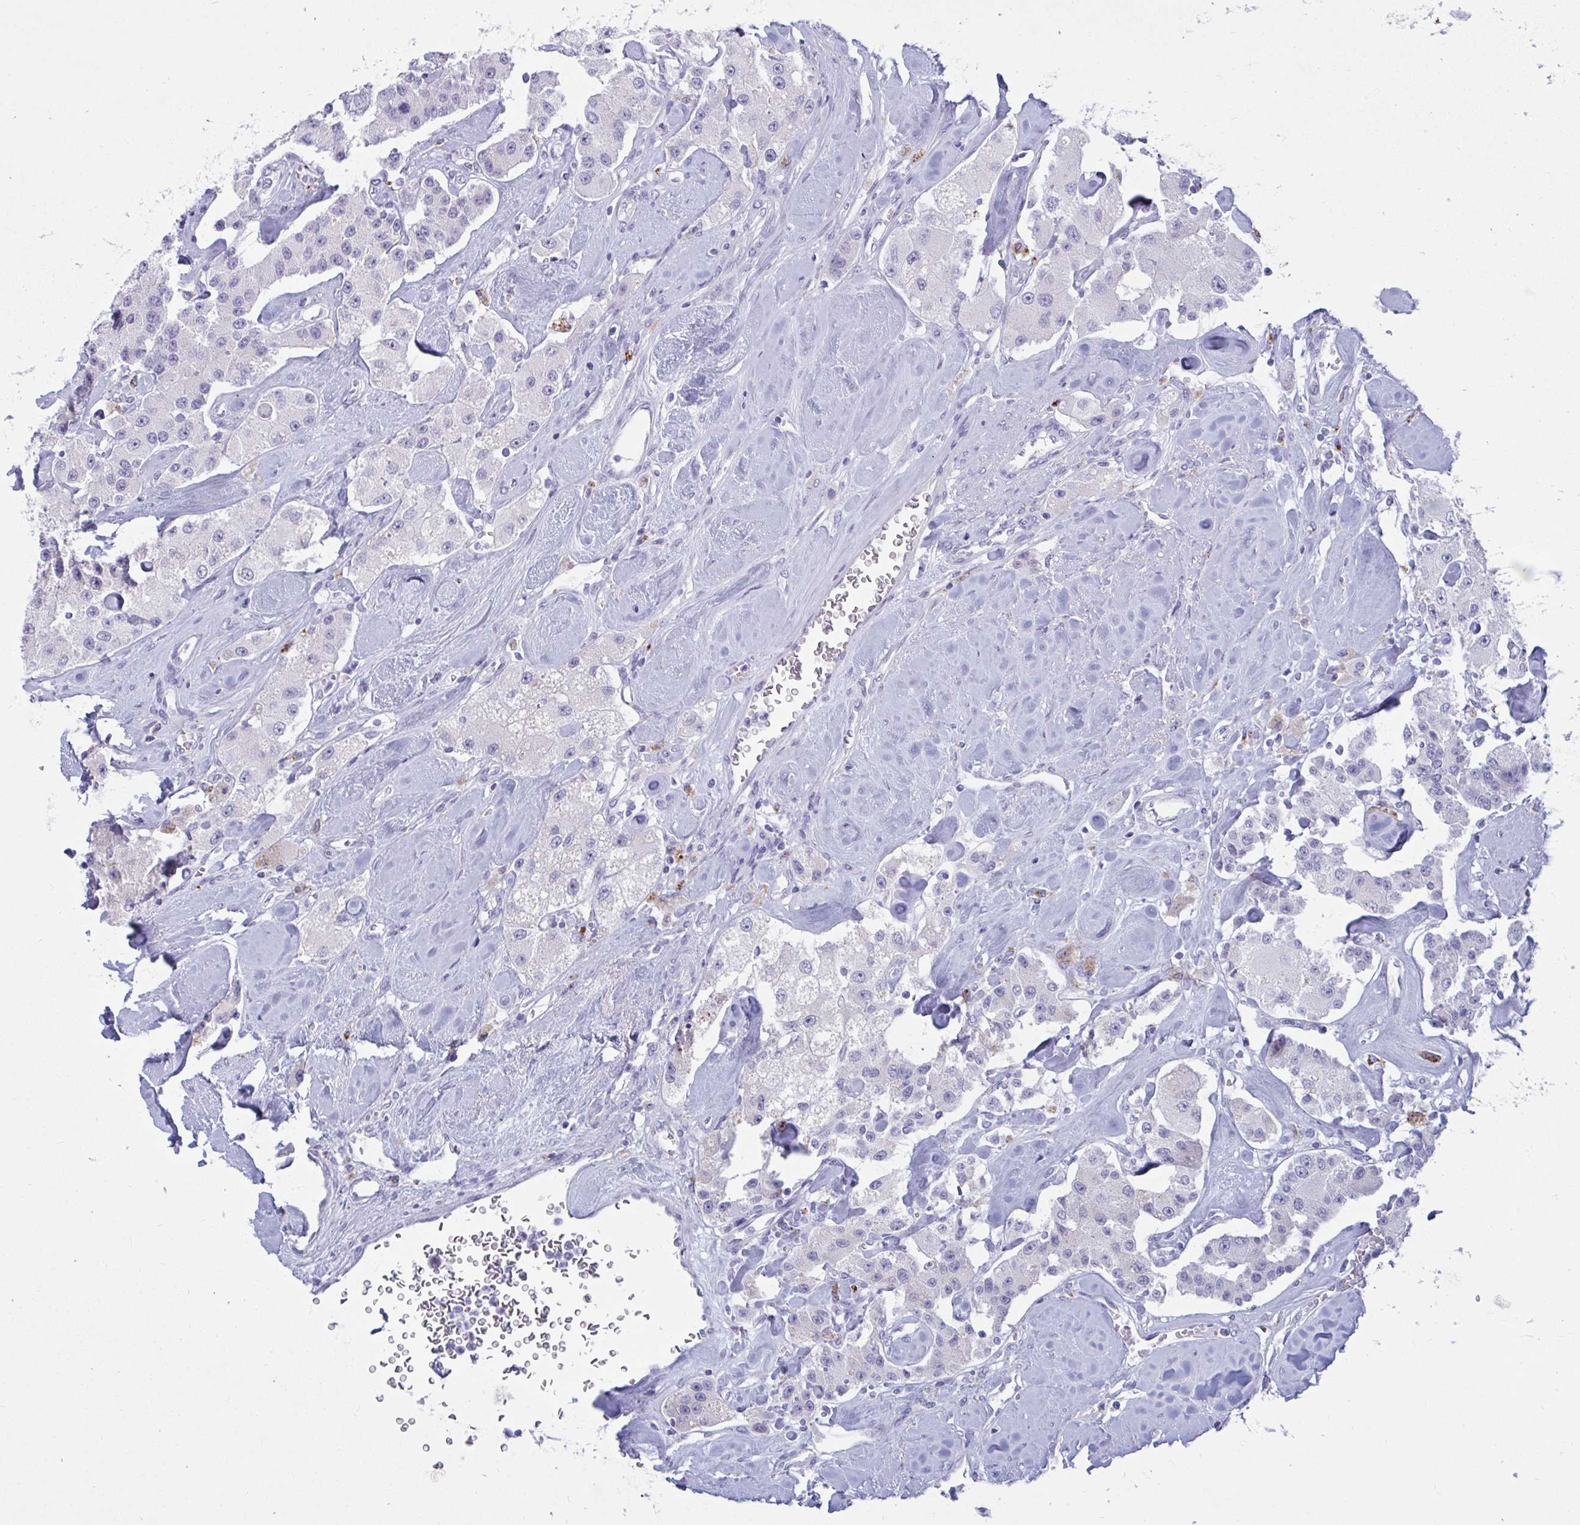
{"staining": {"intensity": "negative", "quantity": "none", "location": "none"}, "tissue": "carcinoid", "cell_type": "Tumor cells", "image_type": "cancer", "snomed": [{"axis": "morphology", "description": "Carcinoid, malignant, NOS"}, {"axis": "topography", "description": "Pancreas"}], "caption": "Immunohistochemistry (IHC) micrograph of neoplastic tissue: carcinoid (malignant) stained with DAB displays no significant protein expression in tumor cells.", "gene": "FAM219B", "patient": {"sex": "male", "age": 41}}